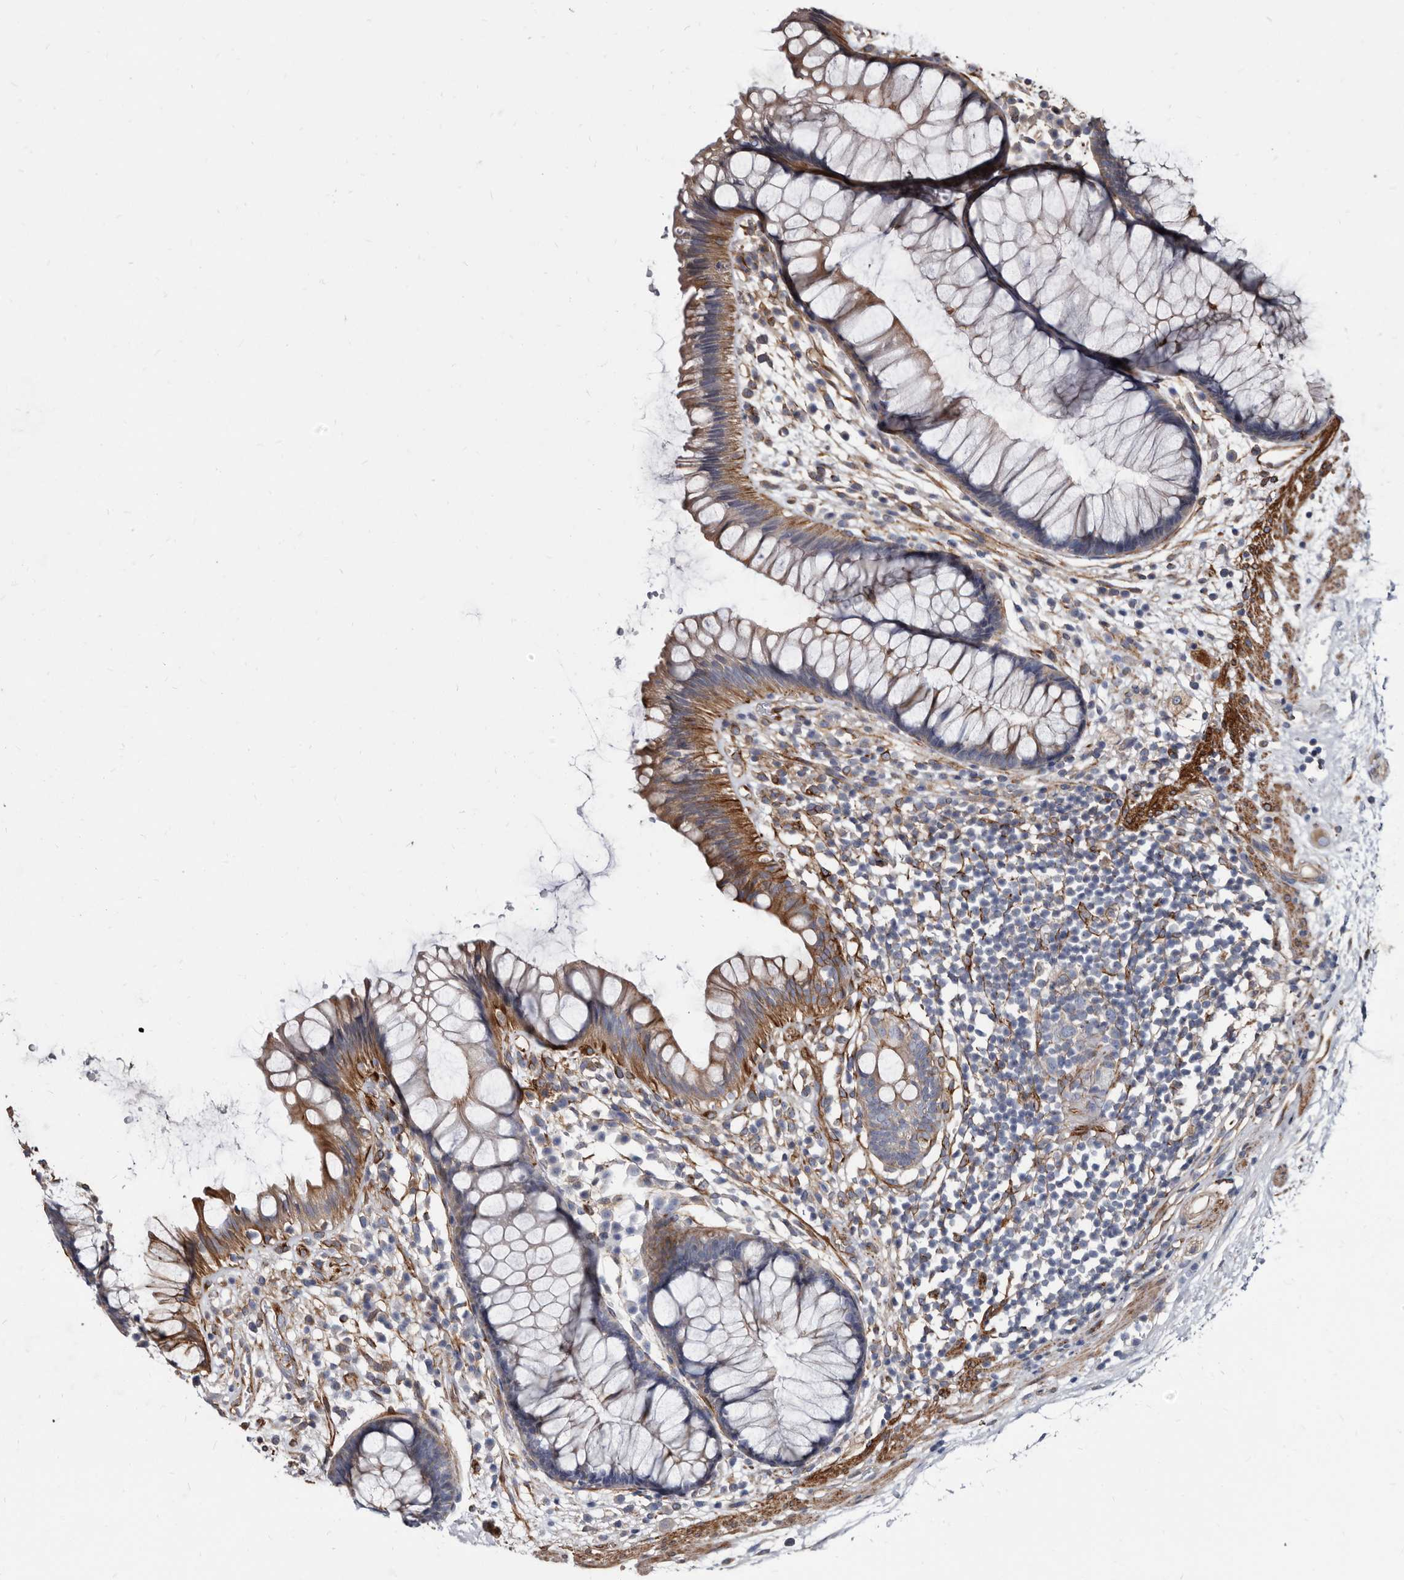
{"staining": {"intensity": "moderate", "quantity": "25%-75%", "location": "cytoplasmic/membranous"}, "tissue": "rectum", "cell_type": "Glandular cells", "image_type": "normal", "snomed": [{"axis": "morphology", "description": "Normal tissue, NOS"}, {"axis": "topography", "description": "Rectum"}], "caption": "The photomicrograph displays immunohistochemical staining of benign rectum. There is moderate cytoplasmic/membranous staining is appreciated in about 25%-75% of glandular cells. (IHC, brightfield microscopy, high magnification).", "gene": "KCTD20", "patient": {"sex": "male", "age": 51}}